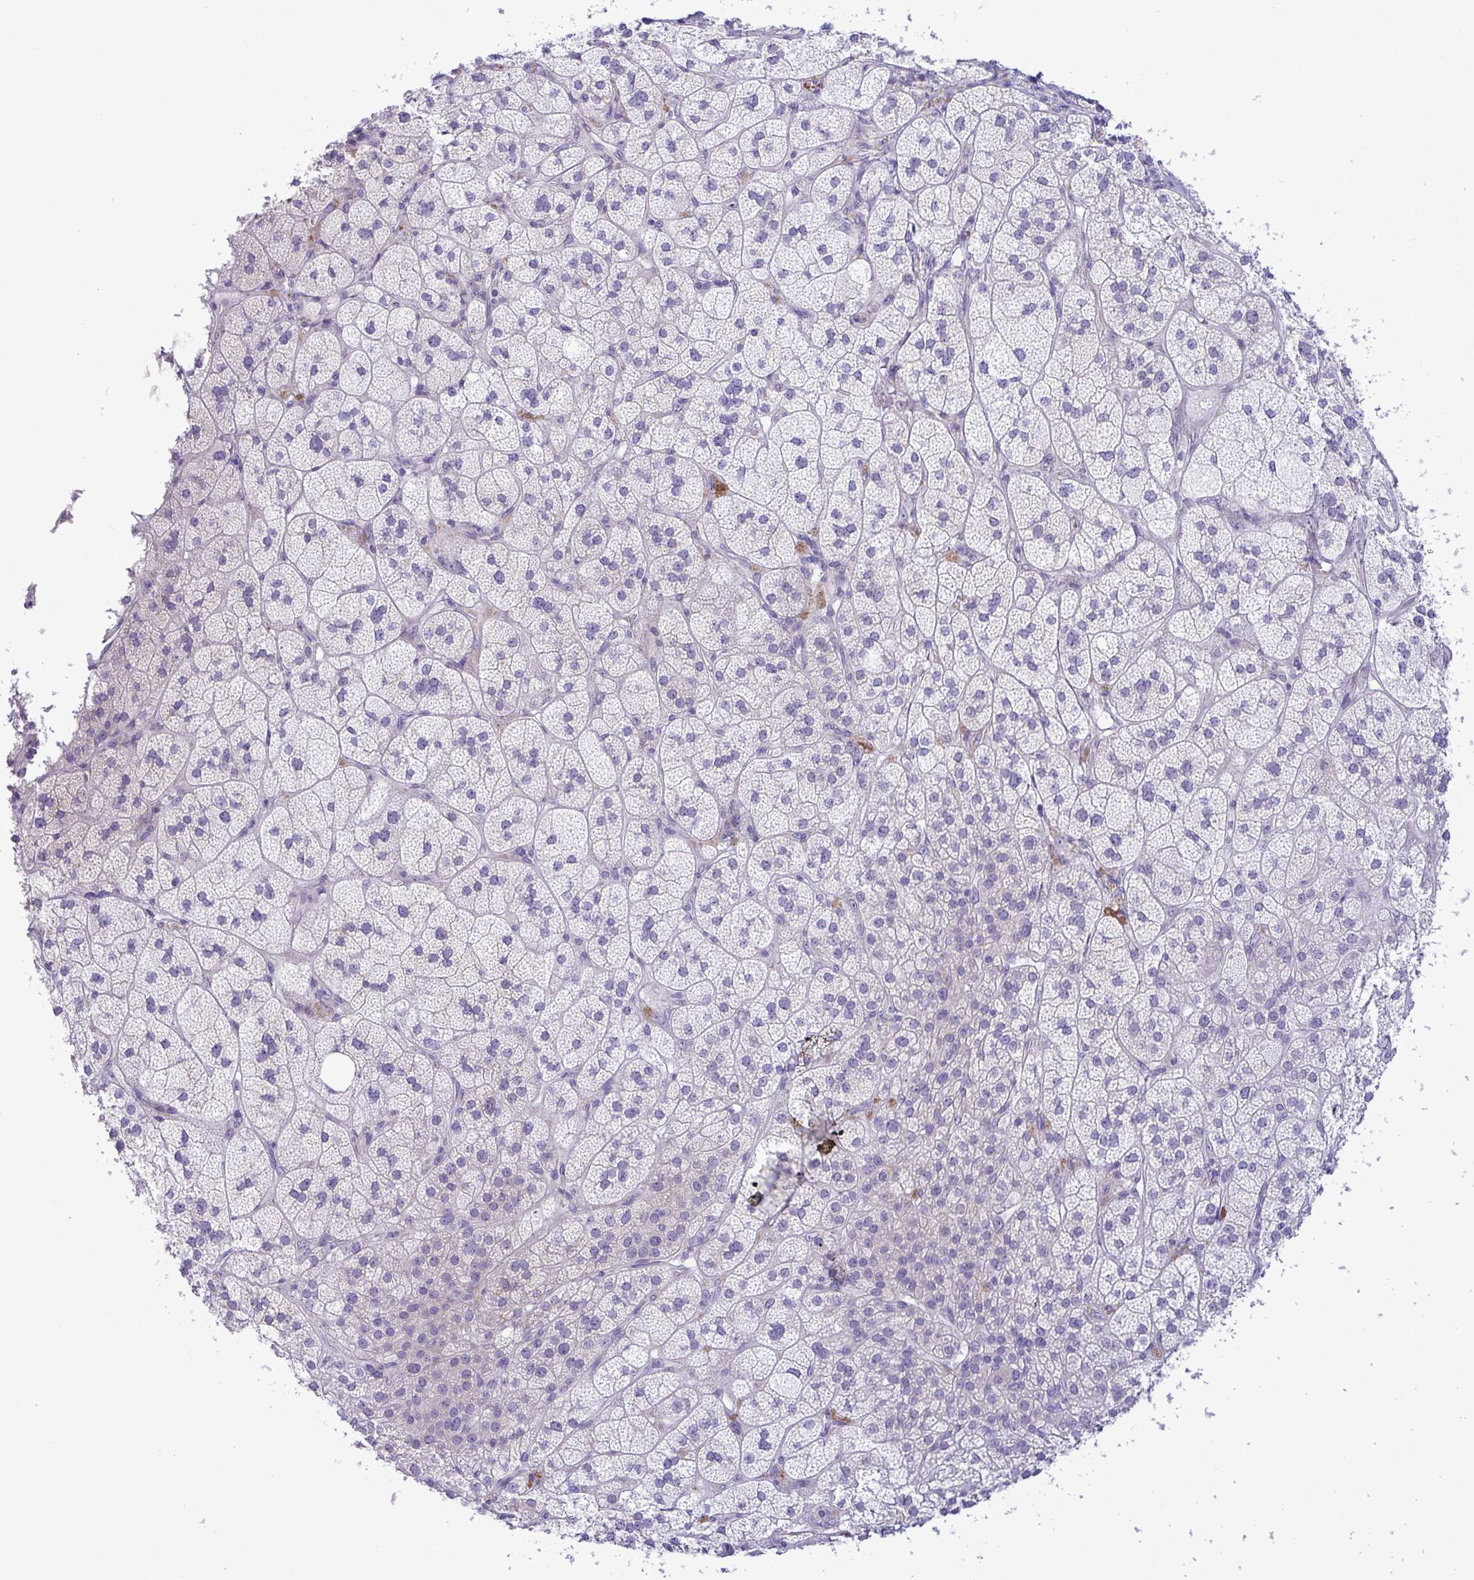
{"staining": {"intensity": "negative", "quantity": "none", "location": "none"}, "tissue": "adrenal gland", "cell_type": "Glandular cells", "image_type": "normal", "snomed": [{"axis": "morphology", "description": "Normal tissue, NOS"}, {"axis": "topography", "description": "Adrenal gland"}], "caption": "DAB (3,3'-diaminobenzidine) immunohistochemical staining of unremarkable adrenal gland reveals no significant positivity in glandular cells.", "gene": "FAM86B1", "patient": {"sex": "female", "age": 60}}